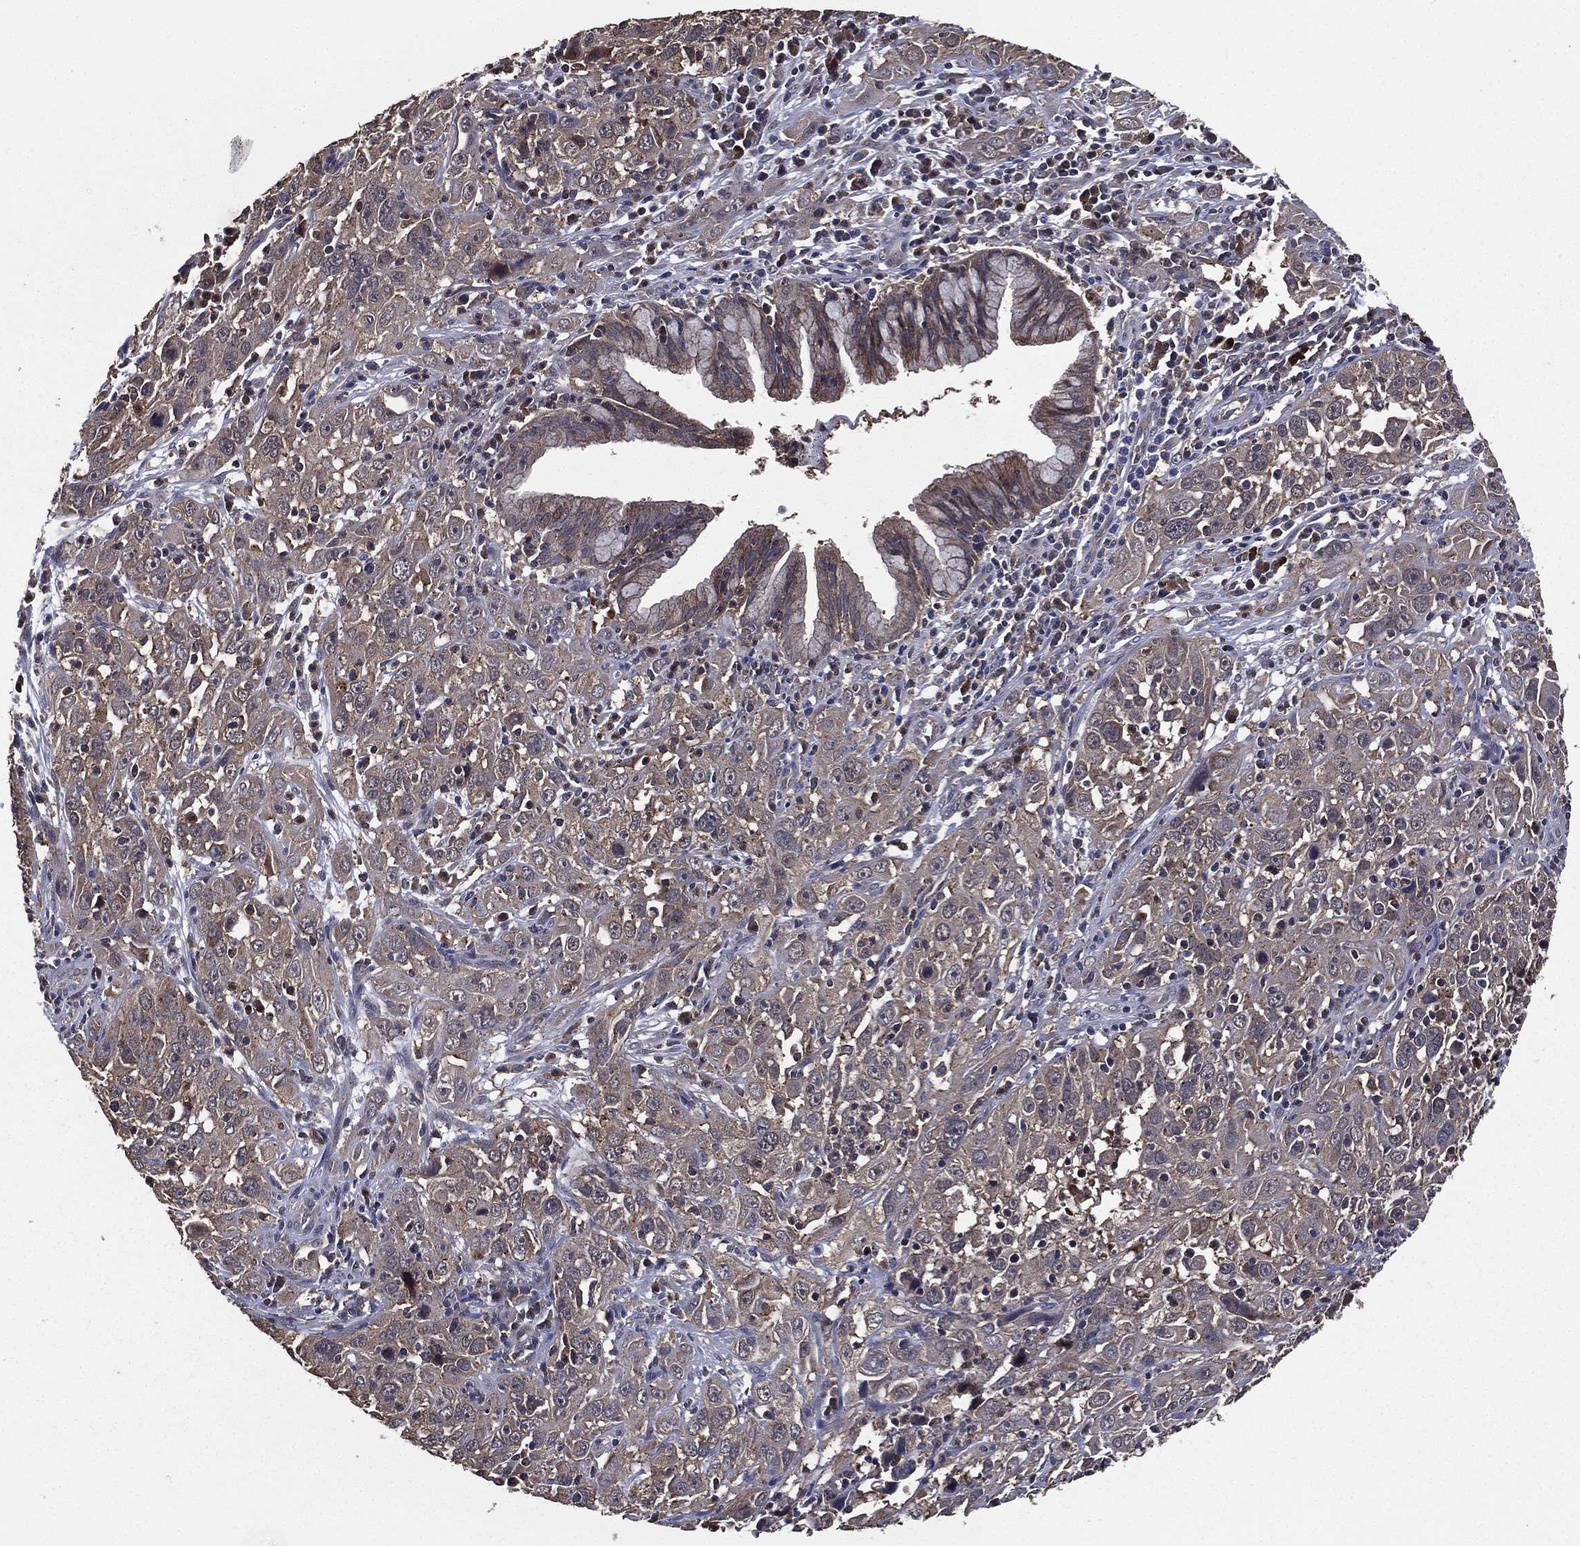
{"staining": {"intensity": "weak", "quantity": "25%-75%", "location": "cytoplasmic/membranous"}, "tissue": "cervical cancer", "cell_type": "Tumor cells", "image_type": "cancer", "snomed": [{"axis": "morphology", "description": "Squamous cell carcinoma, NOS"}, {"axis": "topography", "description": "Cervix"}], "caption": "IHC image of cervical cancer stained for a protein (brown), which displays low levels of weak cytoplasmic/membranous expression in approximately 25%-75% of tumor cells.", "gene": "PCNT", "patient": {"sex": "female", "age": 32}}